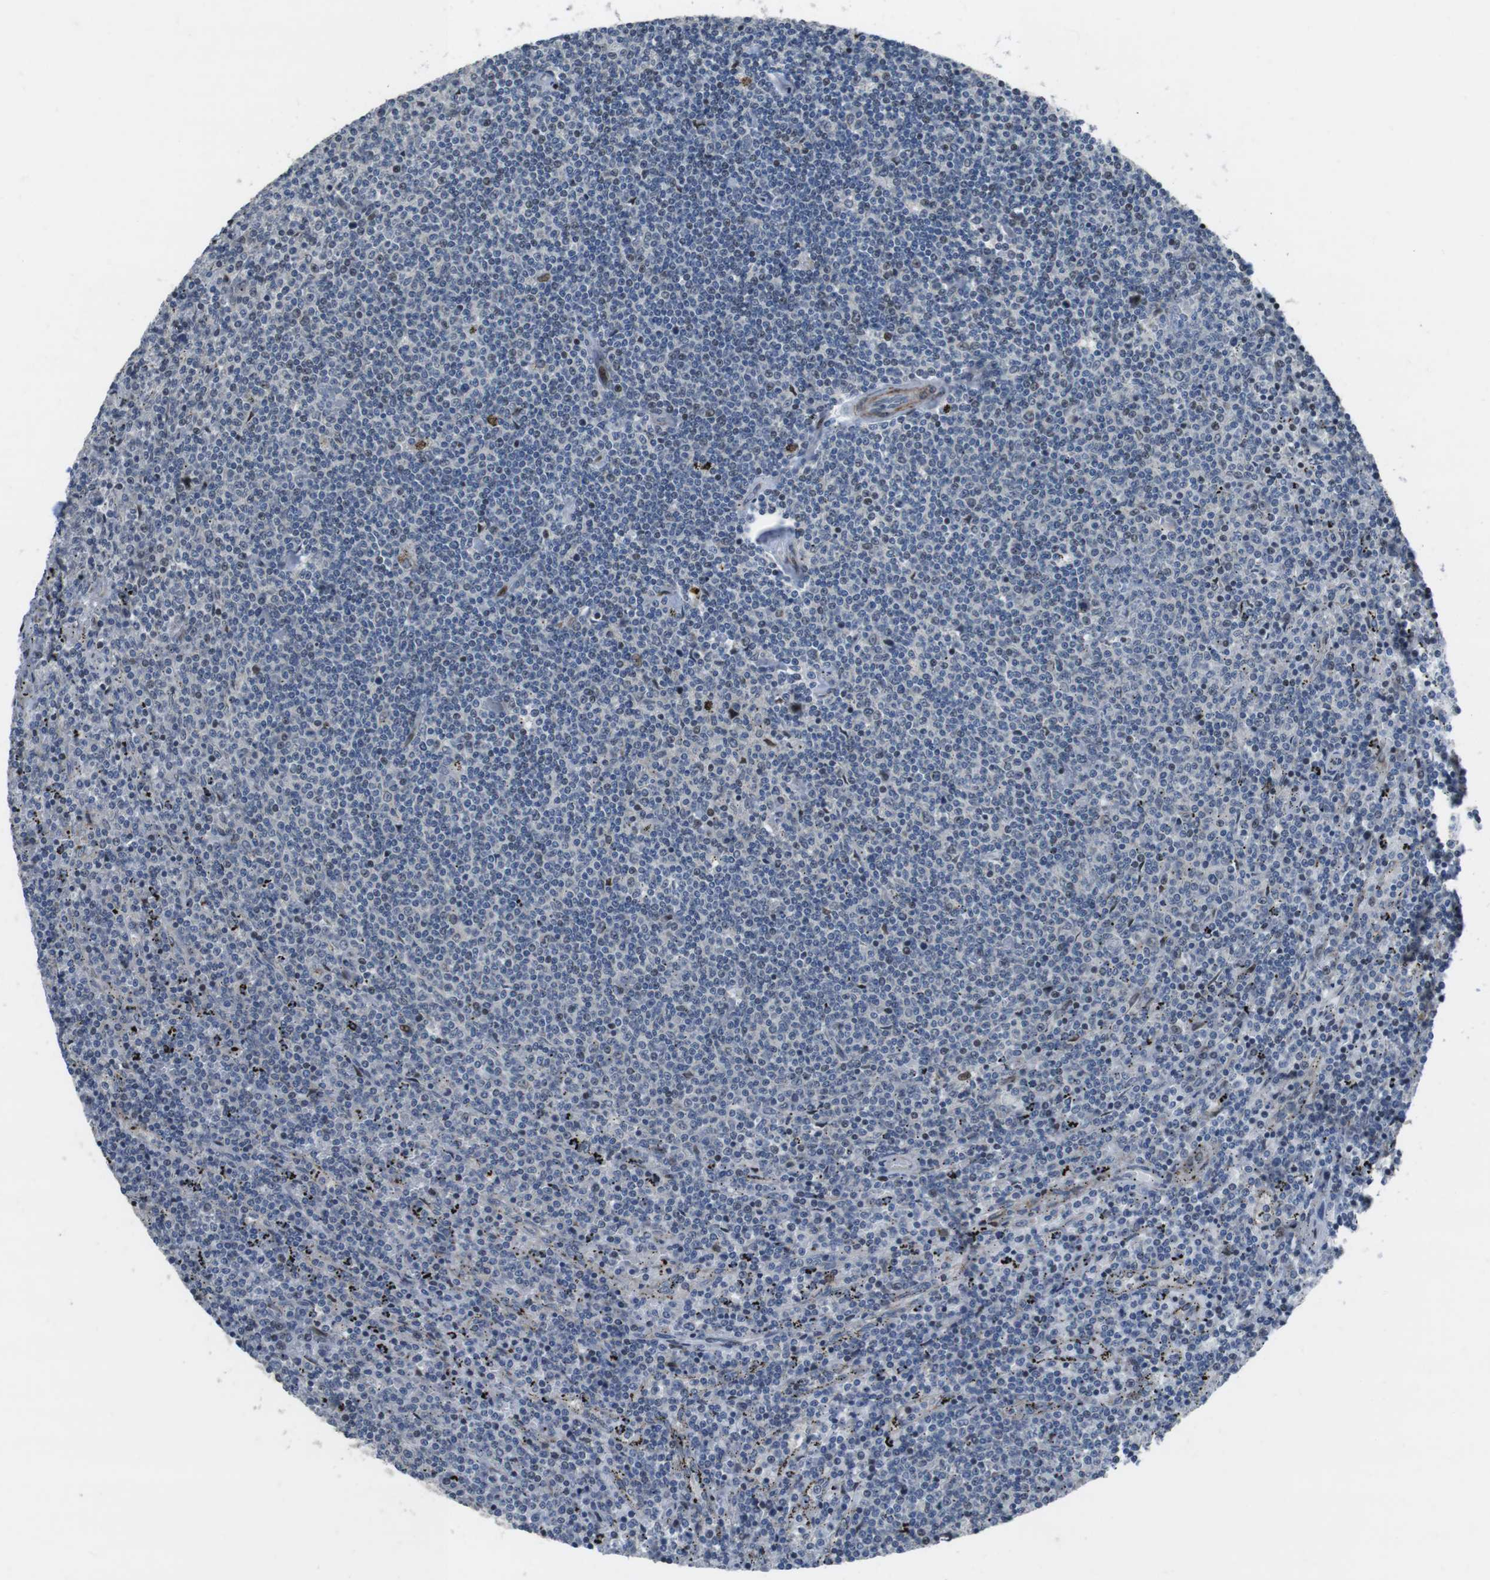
{"staining": {"intensity": "negative", "quantity": "none", "location": "none"}, "tissue": "lymphoma", "cell_type": "Tumor cells", "image_type": "cancer", "snomed": [{"axis": "morphology", "description": "Malignant lymphoma, non-Hodgkin's type, Low grade"}, {"axis": "topography", "description": "Spleen"}], "caption": "Histopathology image shows no significant protein expression in tumor cells of lymphoma.", "gene": "PBRM1", "patient": {"sex": "female", "age": 50}}